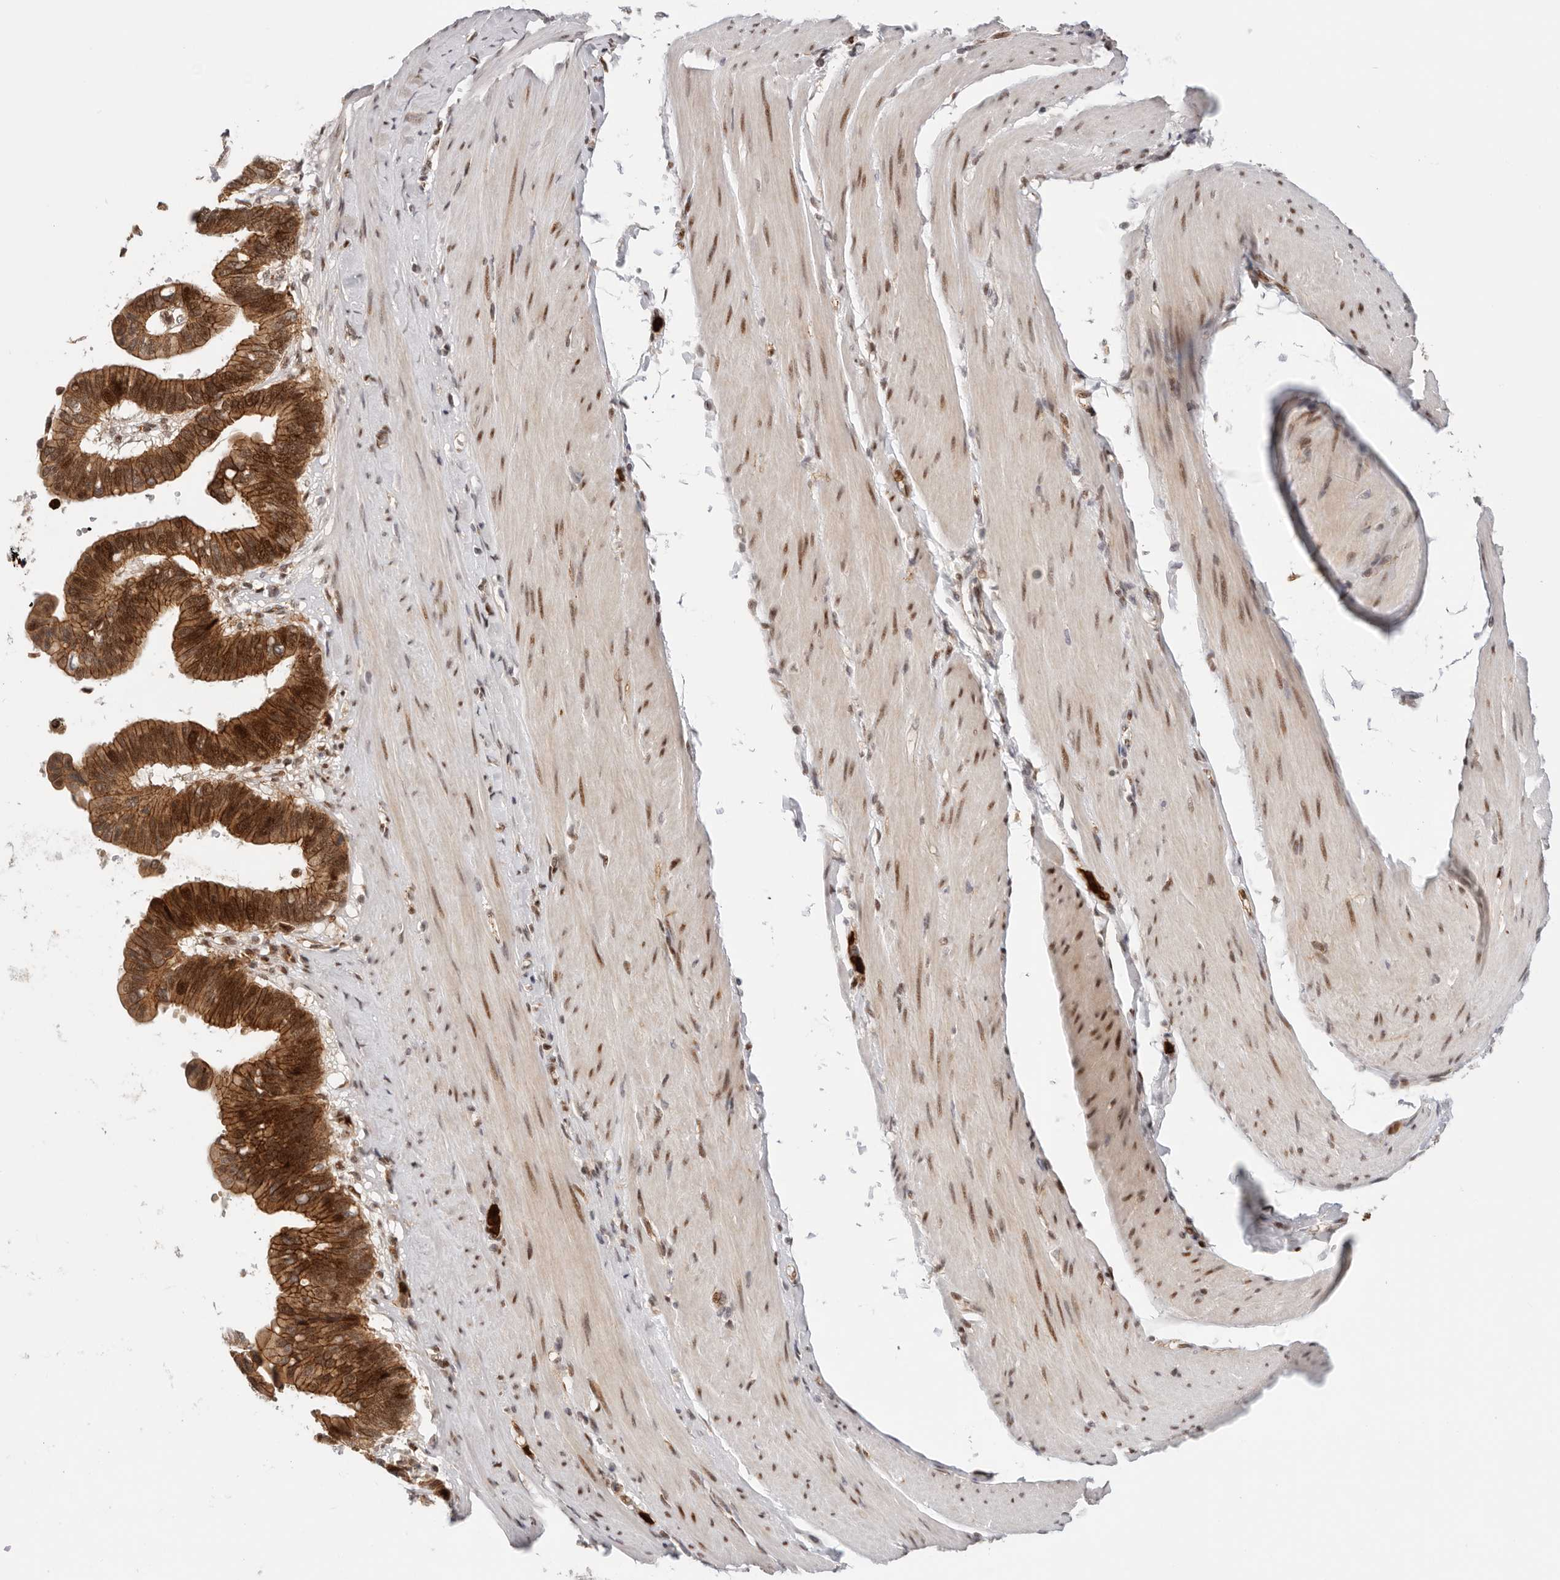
{"staining": {"intensity": "strong", "quantity": ">75%", "location": "cytoplasmic/membranous,nuclear"}, "tissue": "pancreatic cancer", "cell_type": "Tumor cells", "image_type": "cancer", "snomed": [{"axis": "morphology", "description": "Adenocarcinoma, NOS"}, {"axis": "topography", "description": "Pancreas"}], "caption": "Protein expression analysis of human pancreatic adenocarcinoma reveals strong cytoplasmic/membranous and nuclear expression in about >75% of tumor cells.", "gene": "AFDN", "patient": {"sex": "female", "age": 56}}